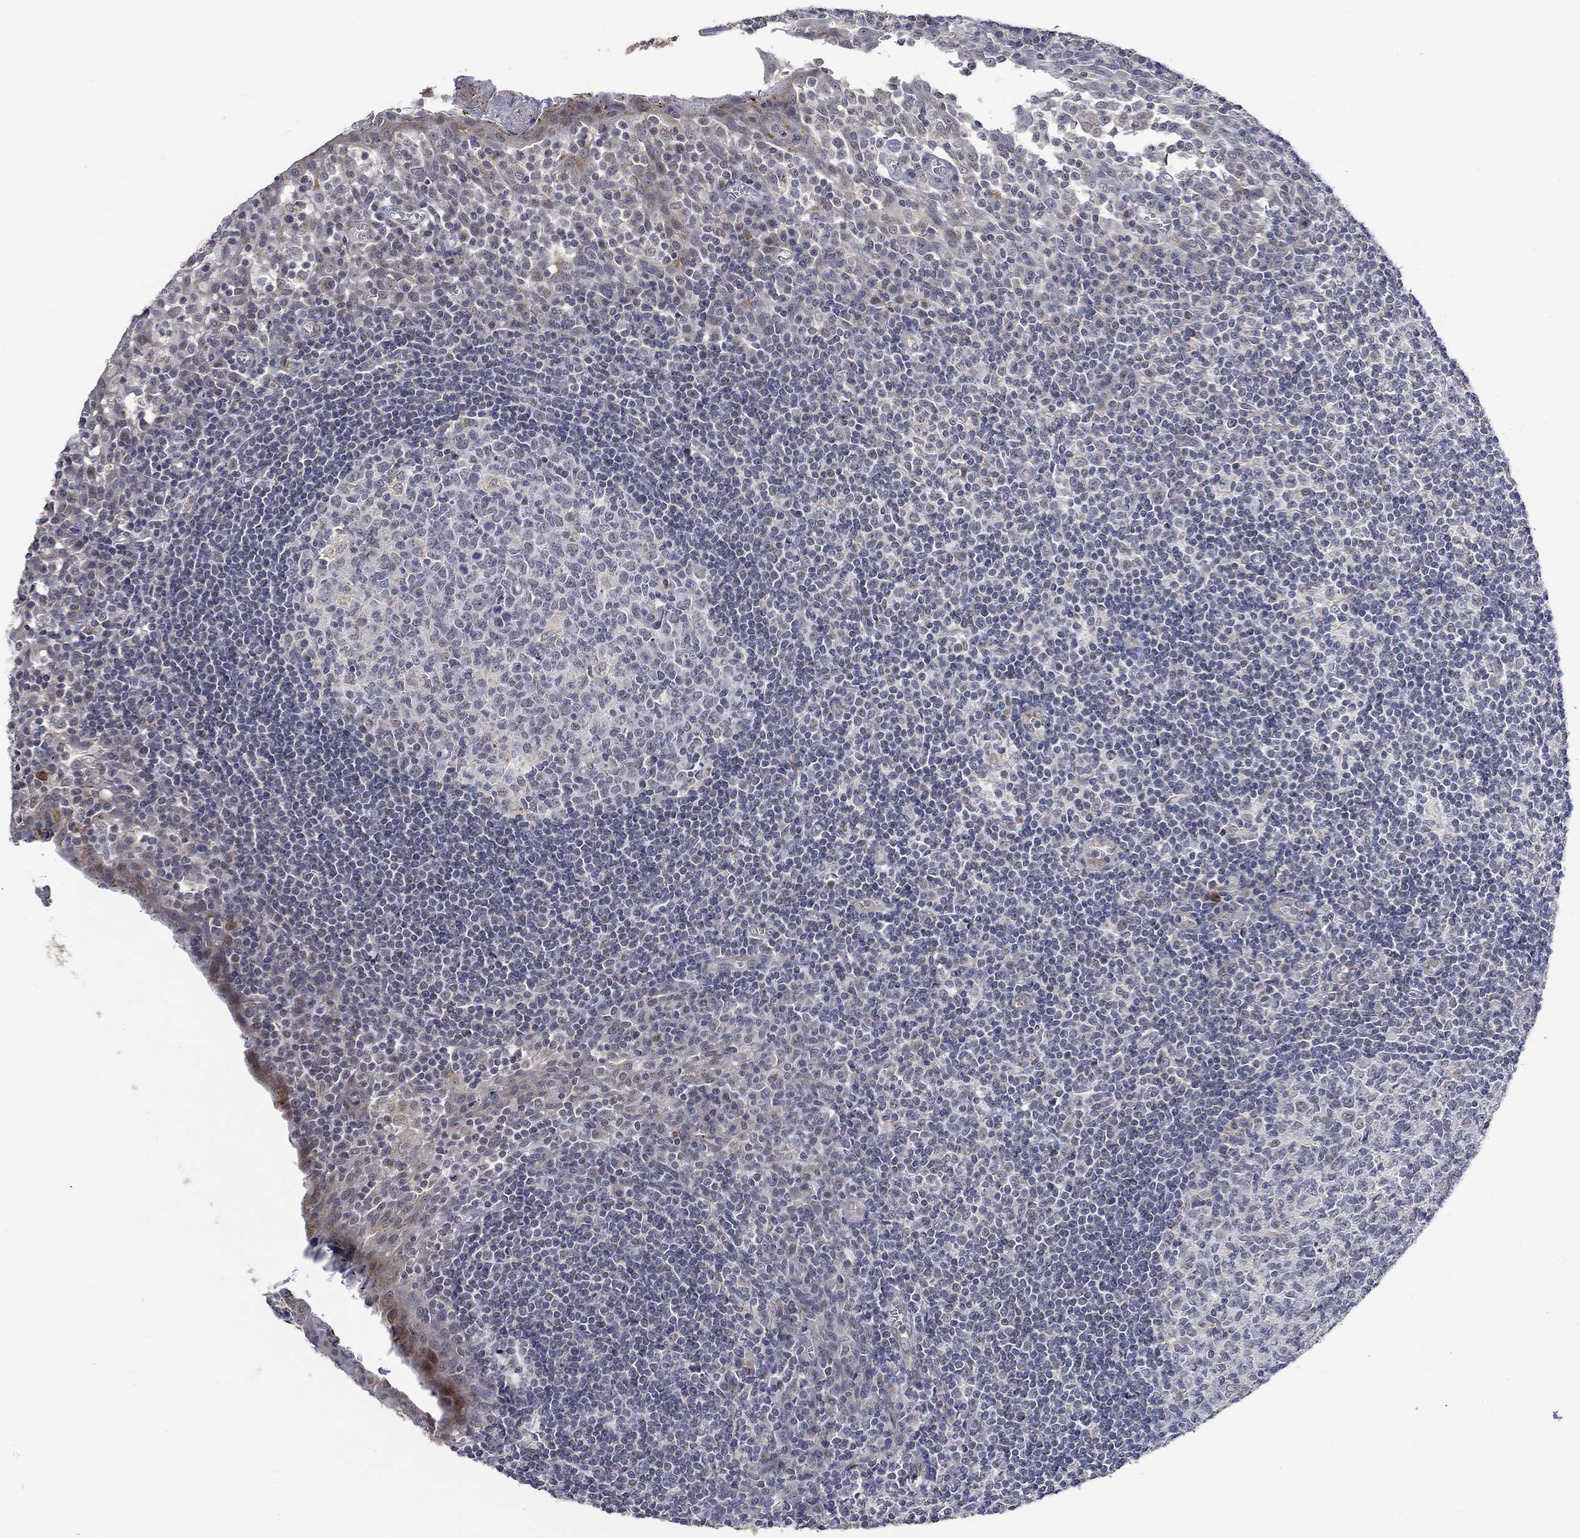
{"staining": {"intensity": "weak", "quantity": "<25%", "location": "cytoplasmic/membranous"}, "tissue": "tonsil", "cell_type": "Germinal center cells", "image_type": "normal", "snomed": [{"axis": "morphology", "description": "Normal tissue, NOS"}, {"axis": "topography", "description": "Tonsil"}], "caption": "Unremarkable tonsil was stained to show a protein in brown. There is no significant positivity in germinal center cells. The staining is performed using DAB (3,3'-diaminobenzidine) brown chromogen with nuclei counter-stained in using hematoxylin.", "gene": "SLC48A1", "patient": {"sex": "female", "age": 13}}